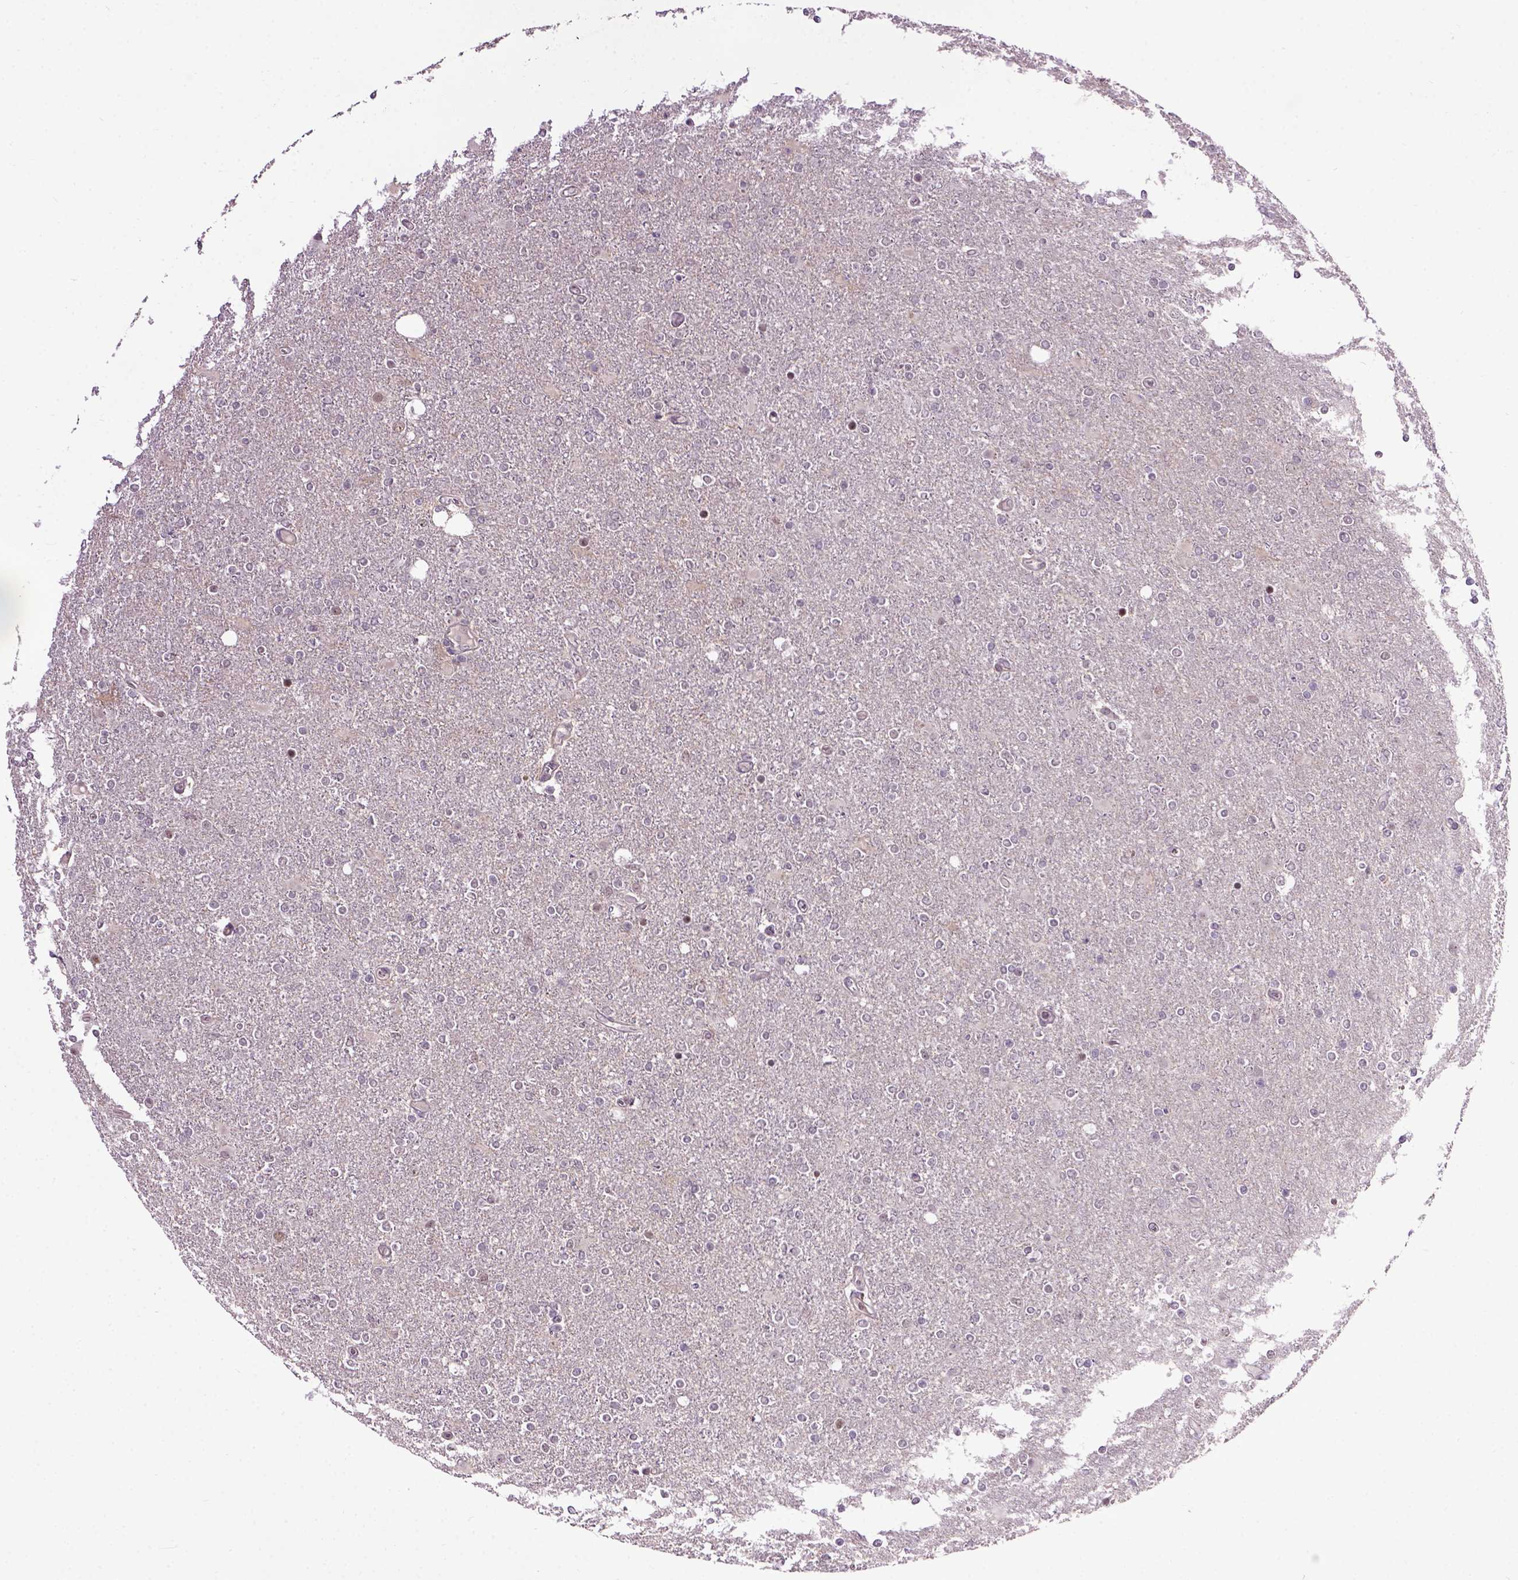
{"staining": {"intensity": "negative", "quantity": "none", "location": "none"}, "tissue": "glioma", "cell_type": "Tumor cells", "image_type": "cancer", "snomed": [{"axis": "morphology", "description": "Glioma, malignant, High grade"}, {"axis": "topography", "description": "Cerebral cortex"}], "caption": "There is no significant expression in tumor cells of malignant glioma (high-grade).", "gene": "RAB43", "patient": {"sex": "male", "age": 70}}